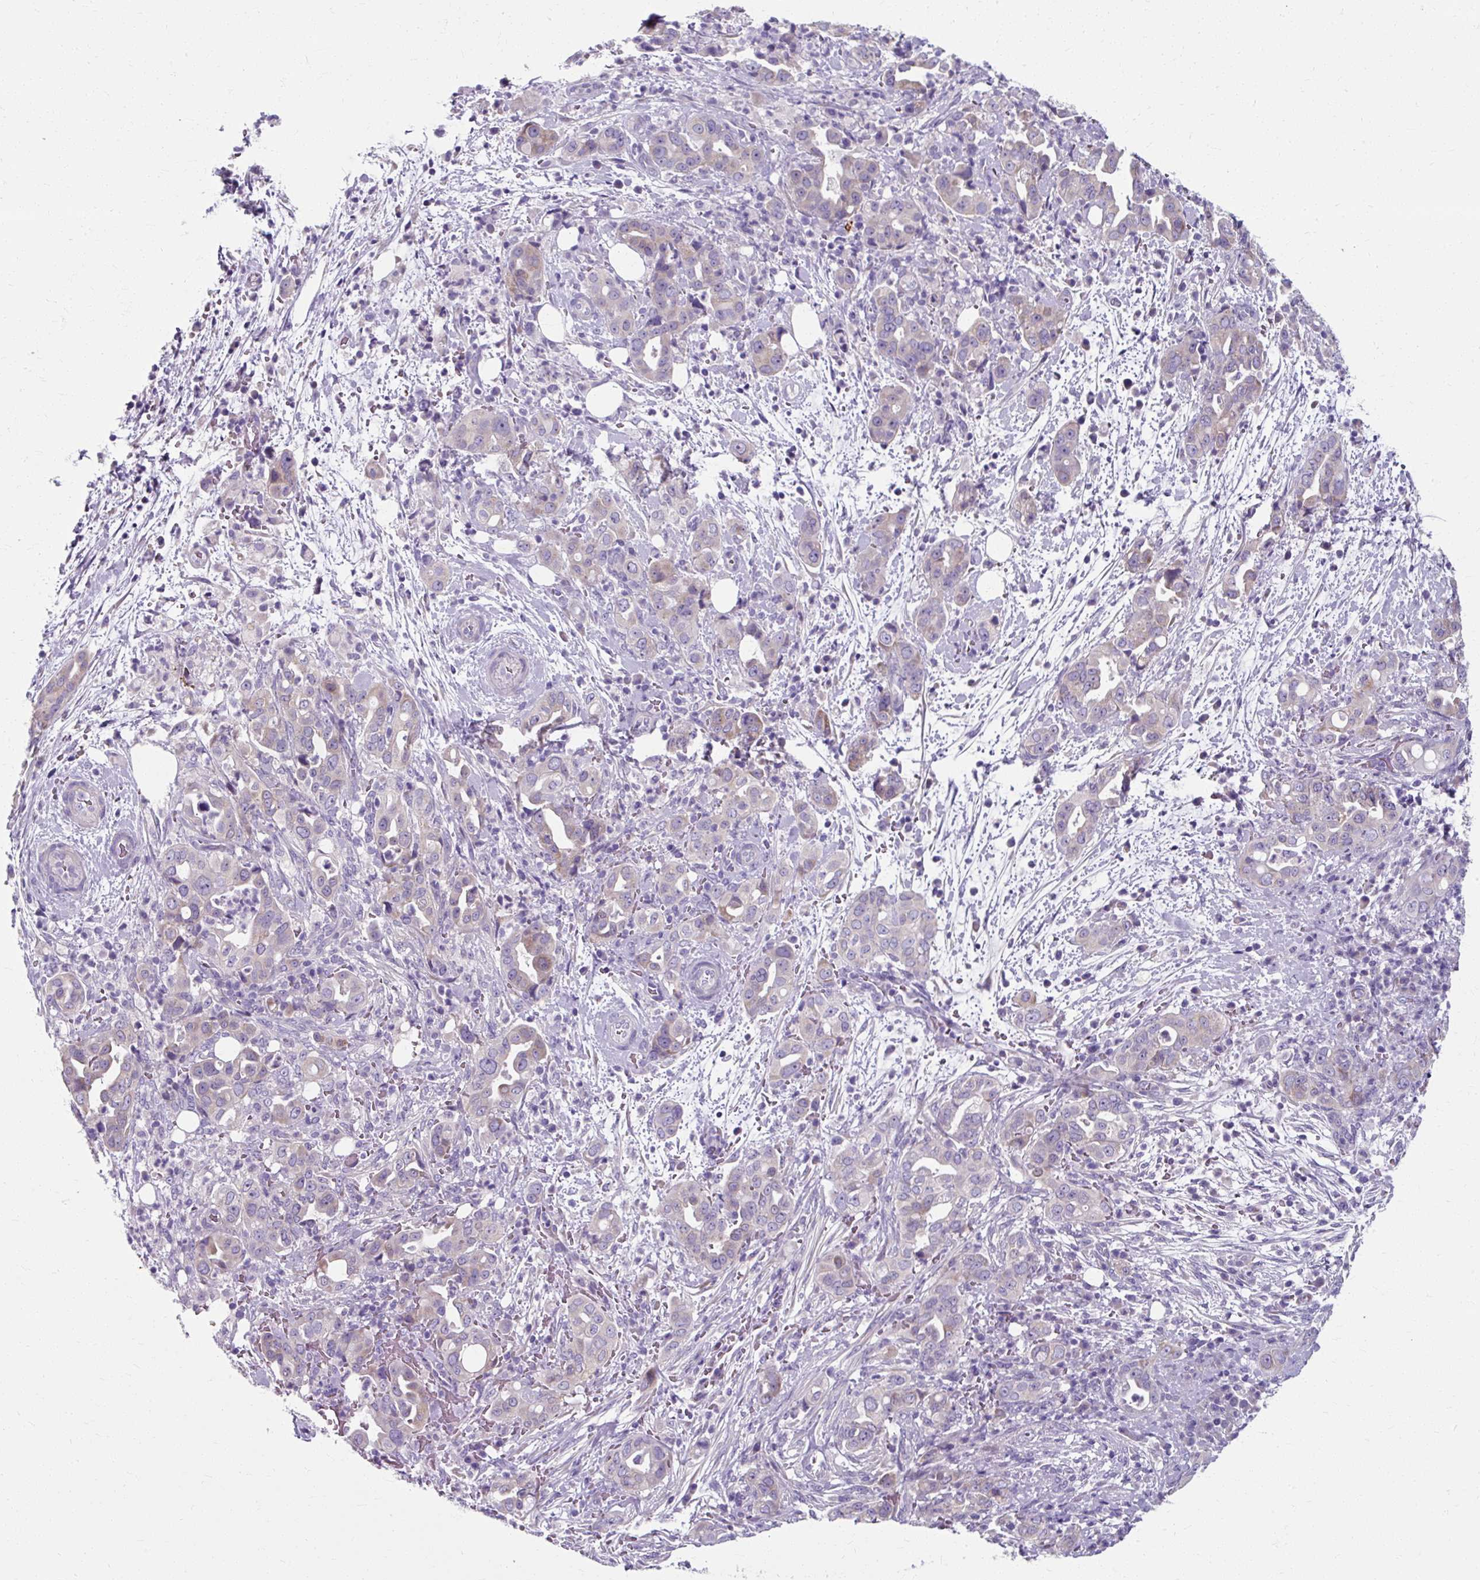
{"staining": {"intensity": "weak", "quantity": "<25%", "location": "cytoplasmic/membranous"}, "tissue": "pancreatic cancer", "cell_type": "Tumor cells", "image_type": "cancer", "snomed": [{"axis": "morphology", "description": "Normal tissue, NOS"}, {"axis": "morphology", "description": "Adenocarcinoma, NOS"}, {"axis": "topography", "description": "Lymph node"}, {"axis": "topography", "description": "Pancreas"}], "caption": "DAB (3,3'-diaminobenzidine) immunohistochemical staining of human adenocarcinoma (pancreatic) shows no significant positivity in tumor cells. (DAB (3,3'-diaminobenzidine) IHC with hematoxylin counter stain).", "gene": "ZNF555", "patient": {"sex": "female", "age": 67}}